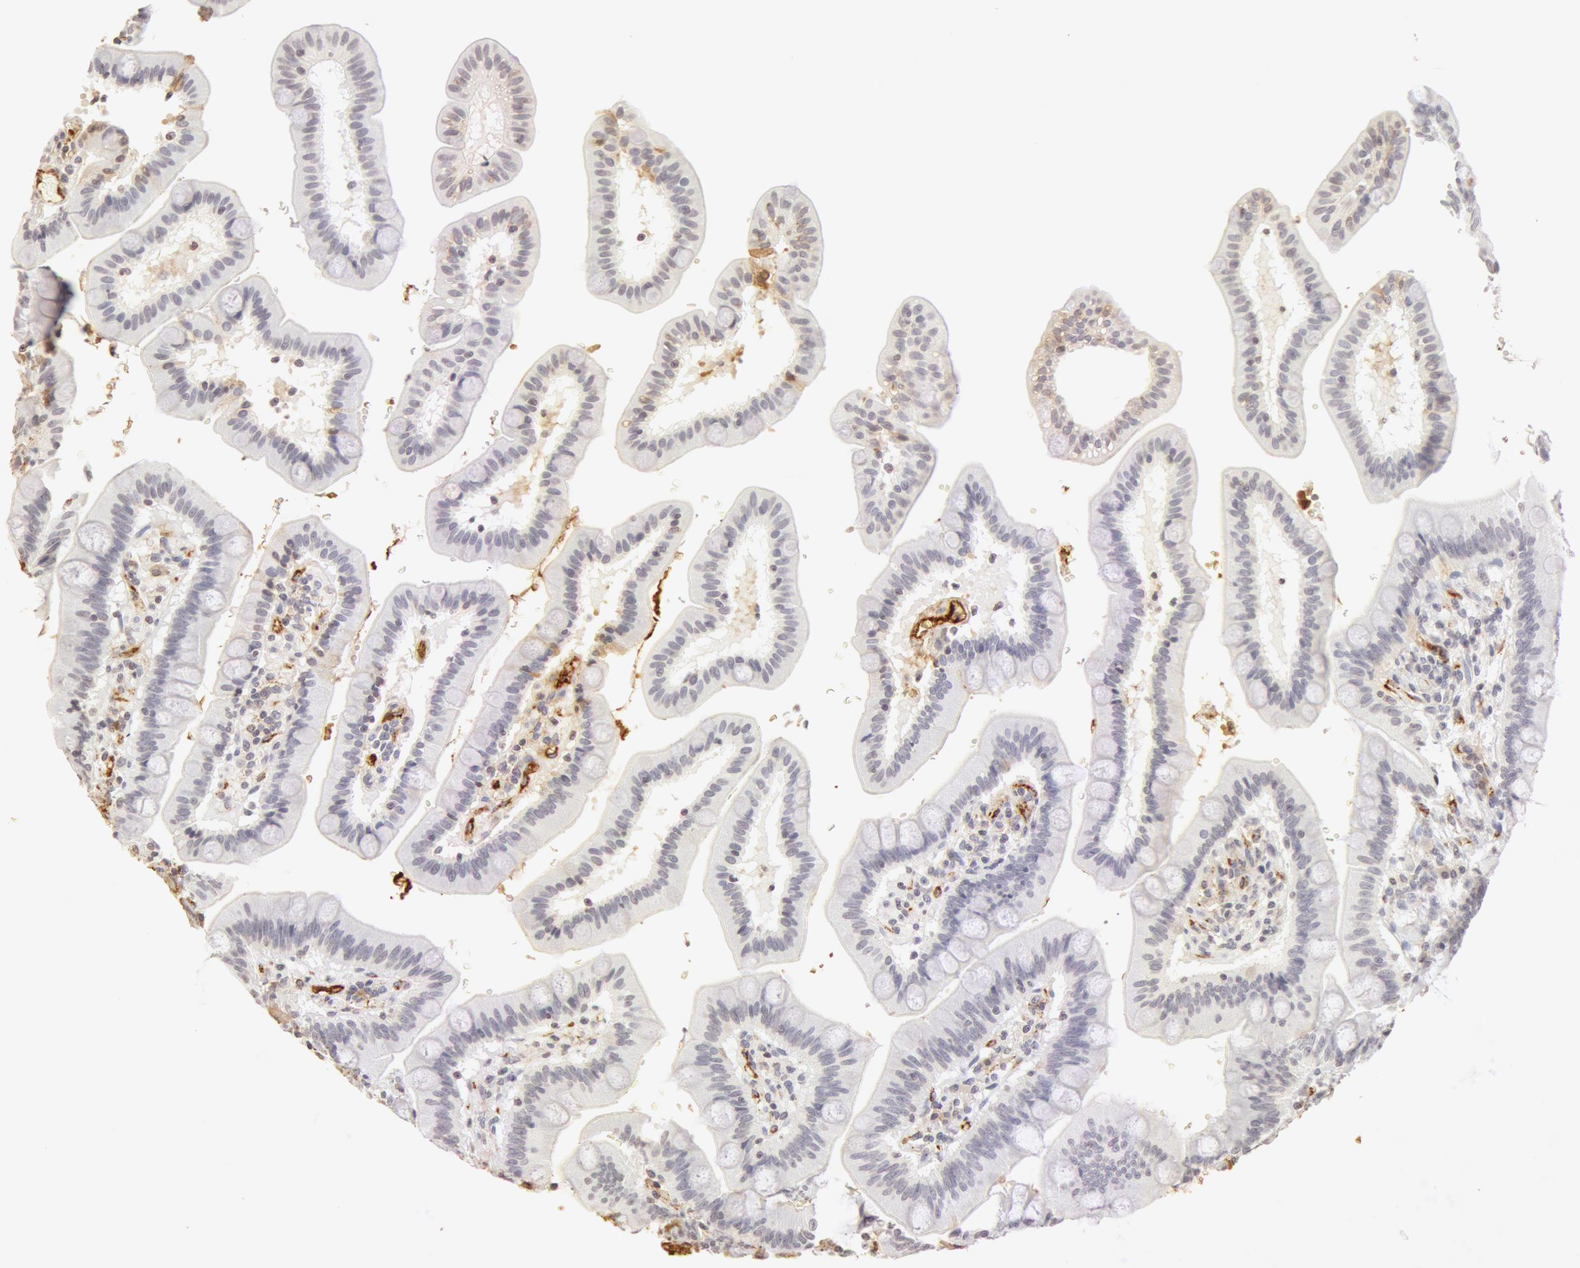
{"staining": {"intensity": "negative", "quantity": "none", "location": "none"}, "tissue": "duodenum", "cell_type": "Glandular cells", "image_type": "normal", "snomed": [{"axis": "morphology", "description": "Normal tissue, NOS"}, {"axis": "topography", "description": "Pancreas"}, {"axis": "topography", "description": "Duodenum"}], "caption": "IHC micrograph of normal duodenum stained for a protein (brown), which exhibits no staining in glandular cells.", "gene": "VWF", "patient": {"sex": "male", "age": 79}}